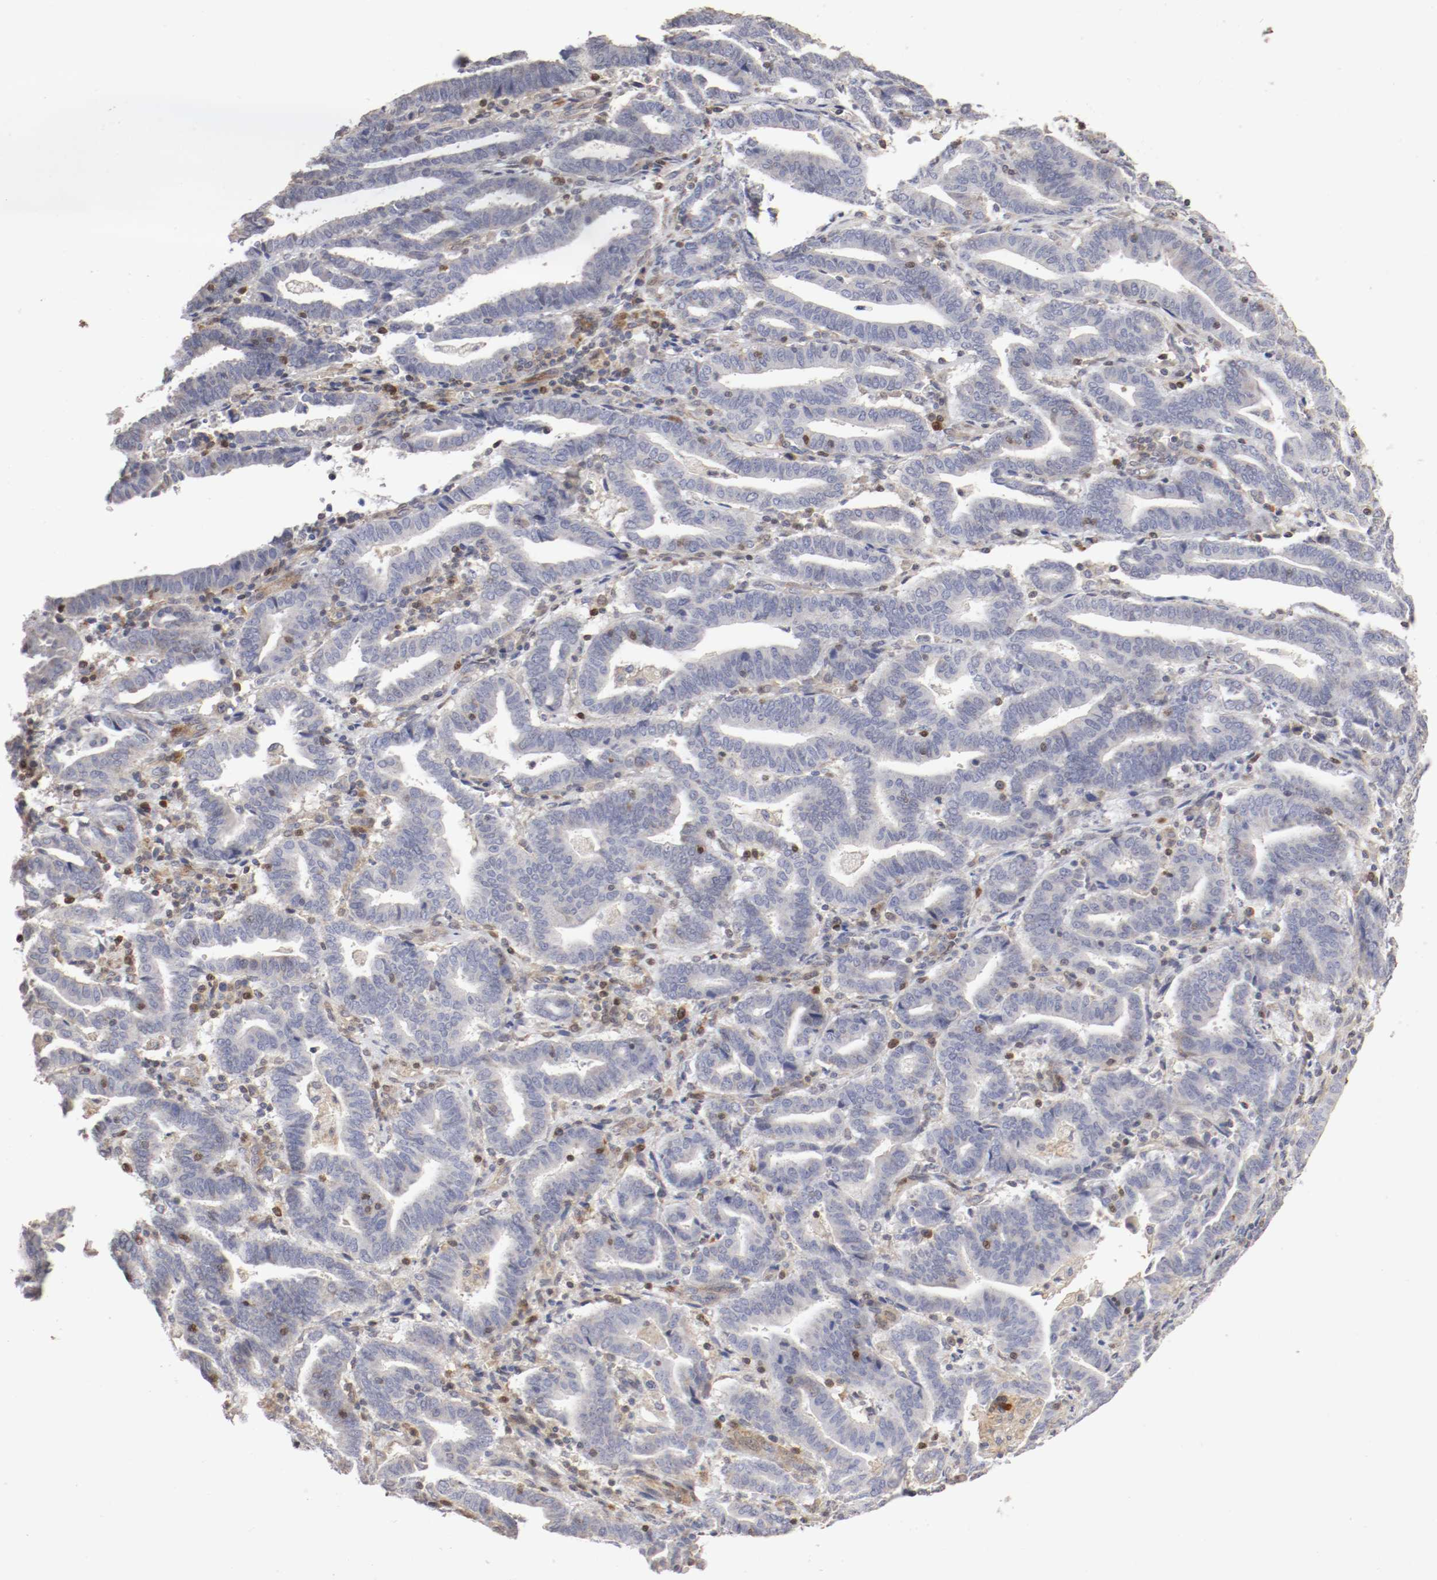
{"staining": {"intensity": "negative", "quantity": "none", "location": "none"}, "tissue": "endometrial cancer", "cell_type": "Tumor cells", "image_type": "cancer", "snomed": [{"axis": "morphology", "description": "Adenocarcinoma, NOS"}, {"axis": "topography", "description": "Uterus"}], "caption": "The IHC histopathology image has no significant expression in tumor cells of adenocarcinoma (endometrial) tissue.", "gene": "CDK6", "patient": {"sex": "female", "age": 83}}